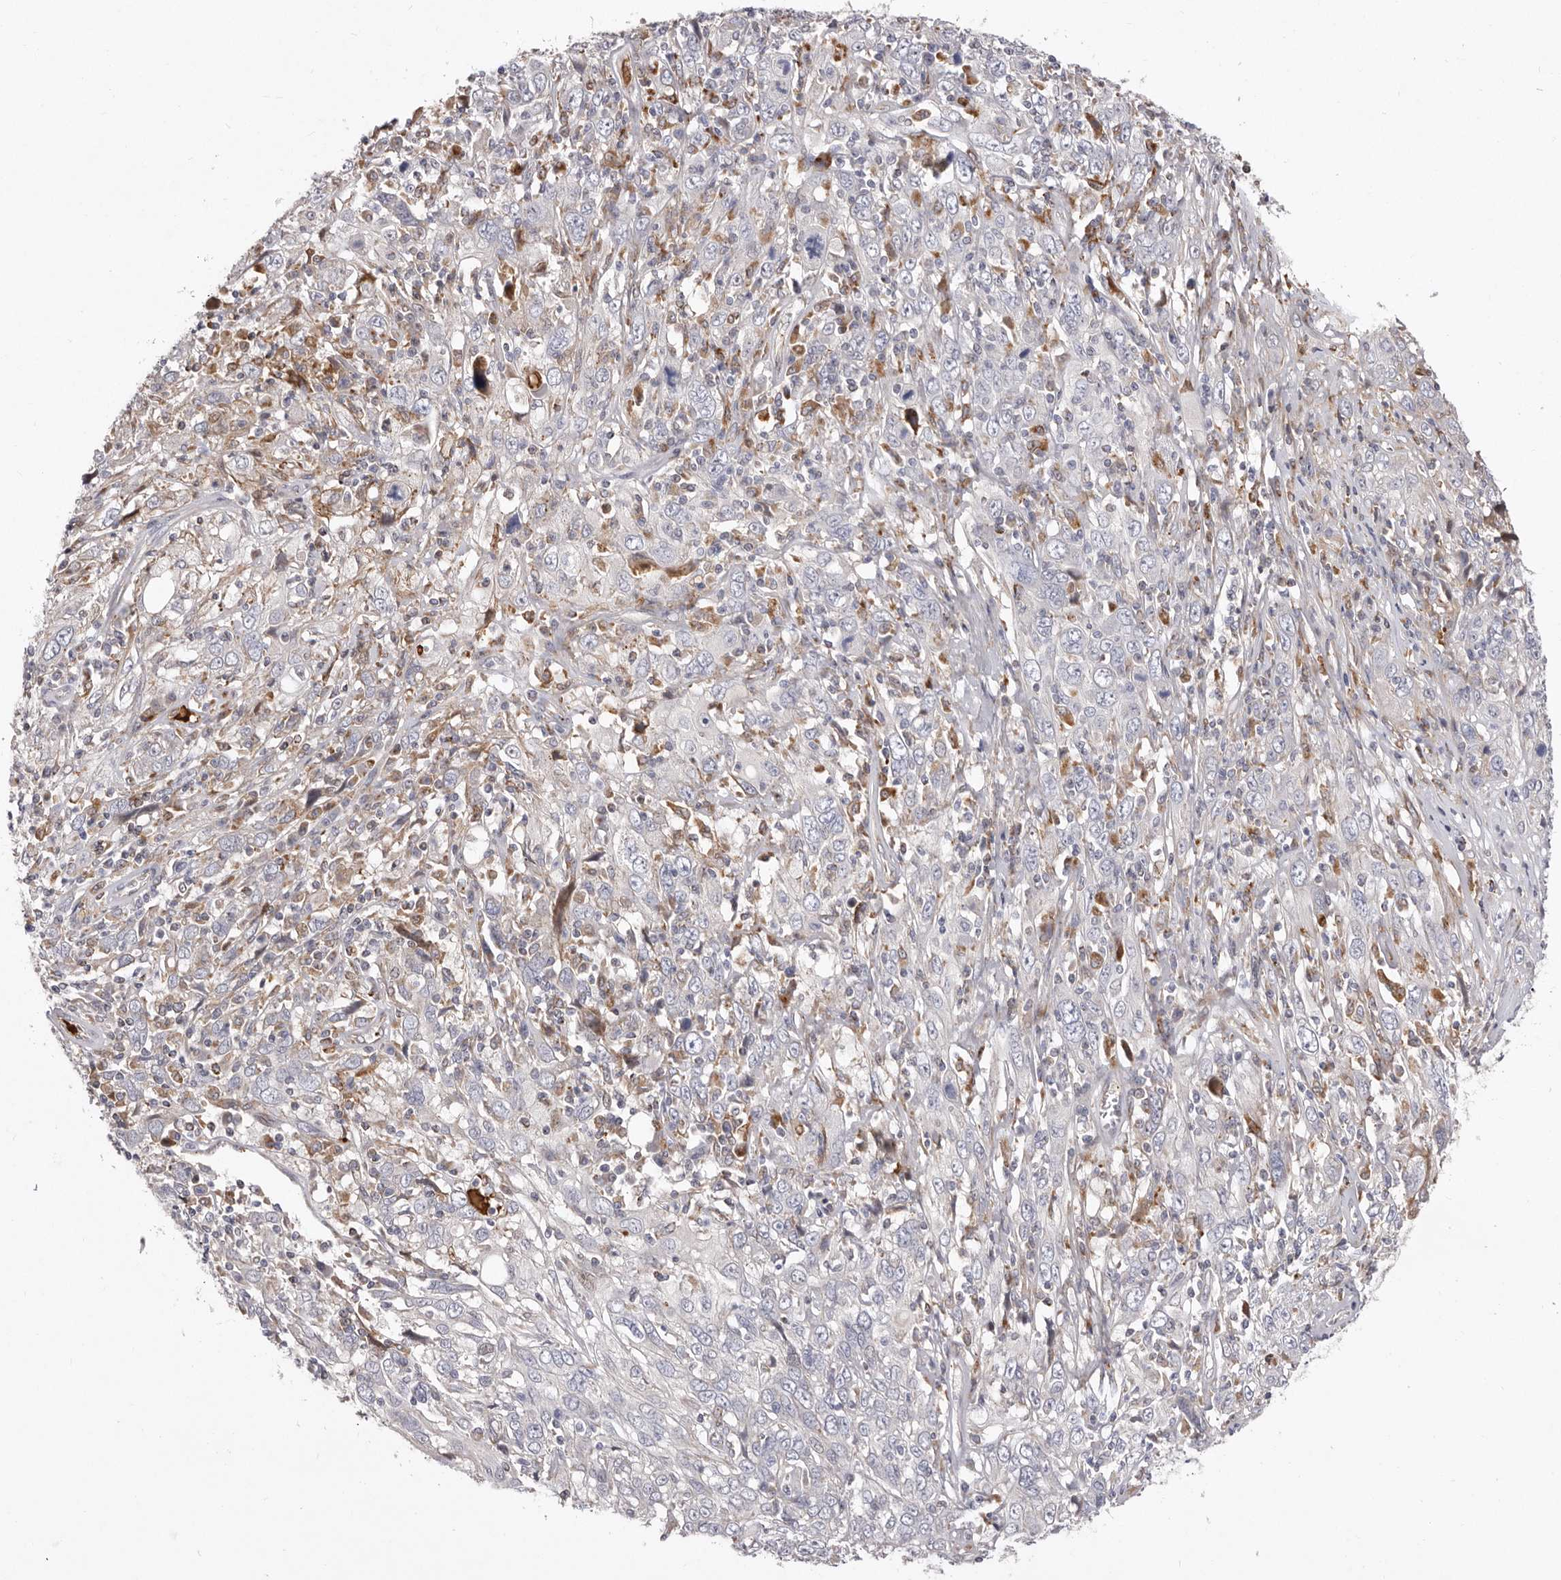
{"staining": {"intensity": "negative", "quantity": "none", "location": "none"}, "tissue": "cervical cancer", "cell_type": "Tumor cells", "image_type": "cancer", "snomed": [{"axis": "morphology", "description": "Squamous cell carcinoma, NOS"}, {"axis": "topography", "description": "Cervix"}], "caption": "Immunohistochemistry histopathology image of cervical cancer stained for a protein (brown), which exhibits no expression in tumor cells.", "gene": "NUBPL", "patient": {"sex": "female", "age": 46}}